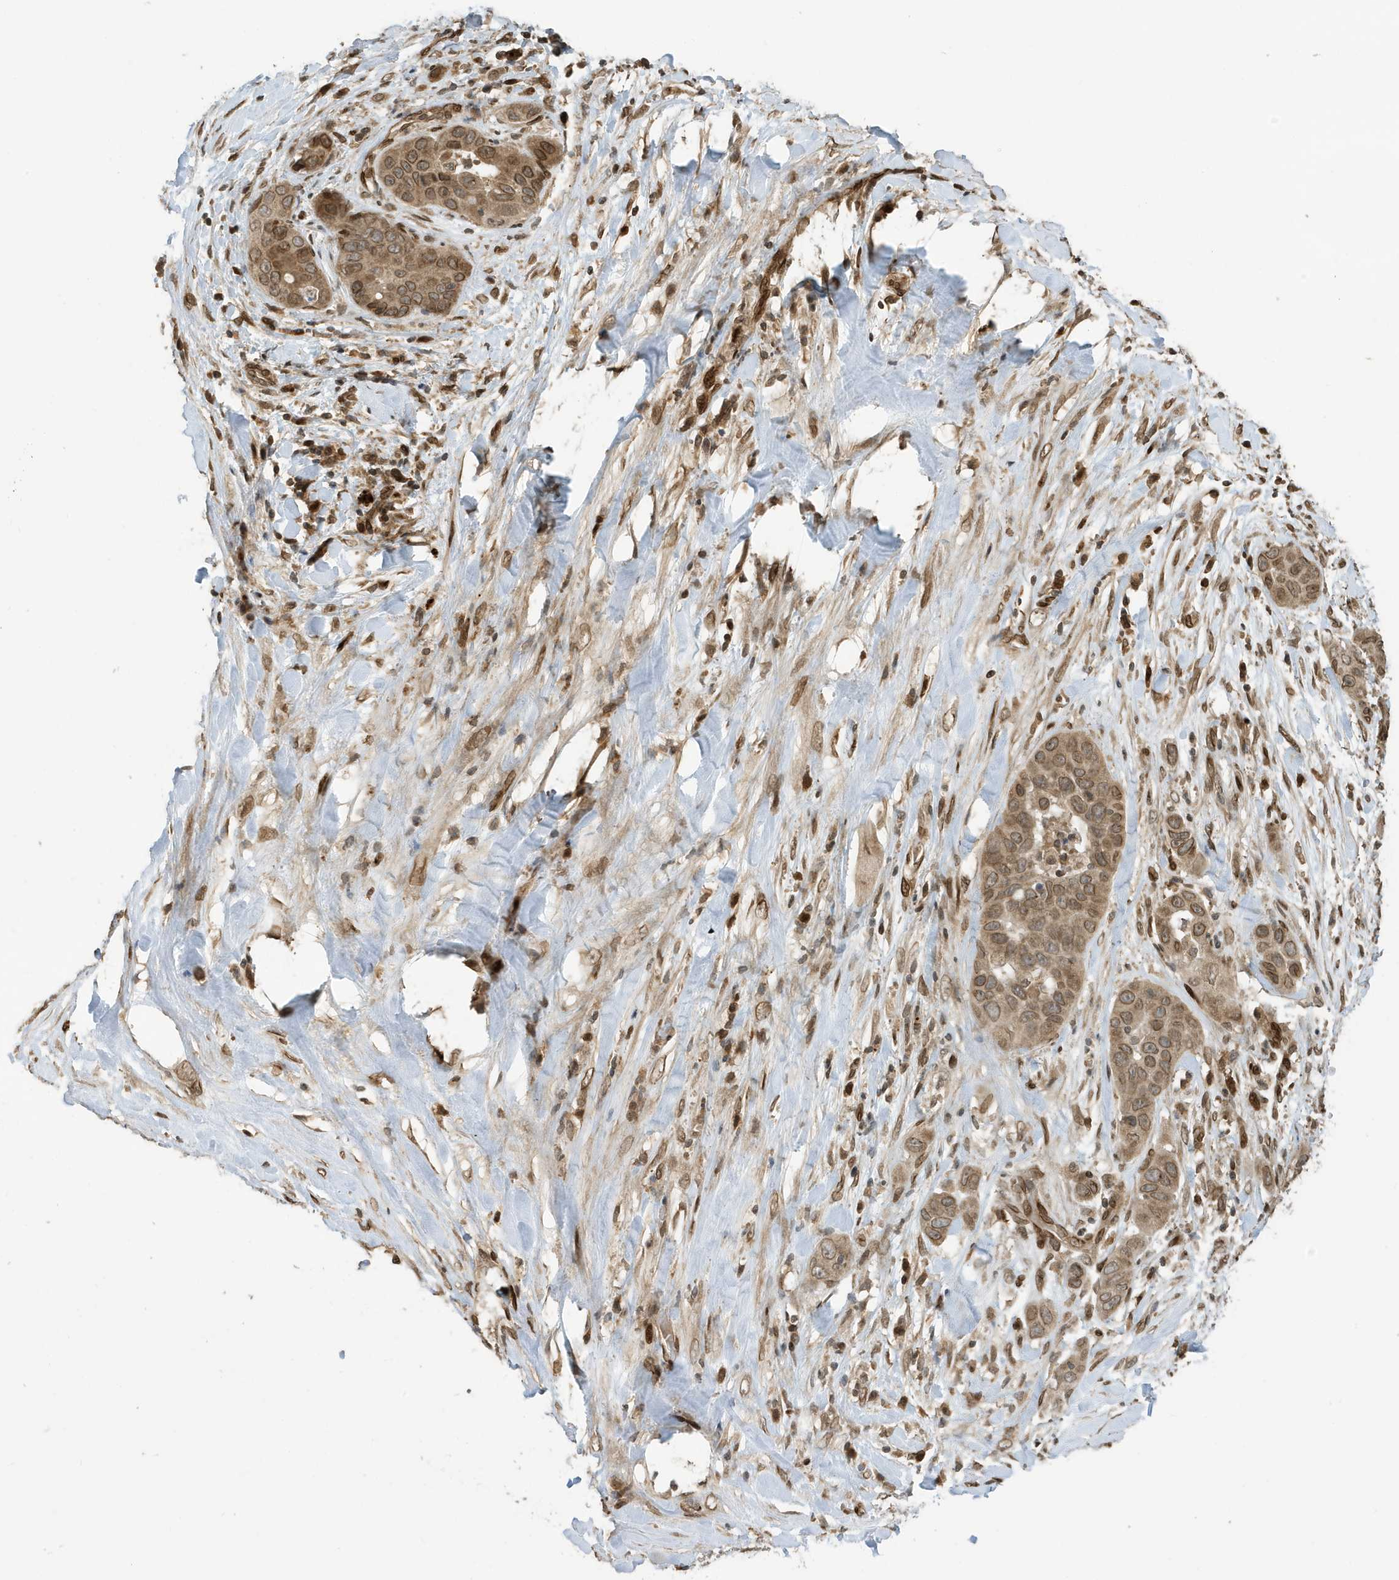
{"staining": {"intensity": "moderate", "quantity": ">75%", "location": "cytoplasmic/membranous,nuclear"}, "tissue": "liver cancer", "cell_type": "Tumor cells", "image_type": "cancer", "snomed": [{"axis": "morphology", "description": "Cholangiocarcinoma"}, {"axis": "topography", "description": "Liver"}], "caption": "The photomicrograph reveals a brown stain indicating the presence of a protein in the cytoplasmic/membranous and nuclear of tumor cells in cholangiocarcinoma (liver). The protein of interest is stained brown, and the nuclei are stained in blue (DAB (3,3'-diaminobenzidine) IHC with brightfield microscopy, high magnification).", "gene": "DUSP18", "patient": {"sex": "female", "age": 52}}